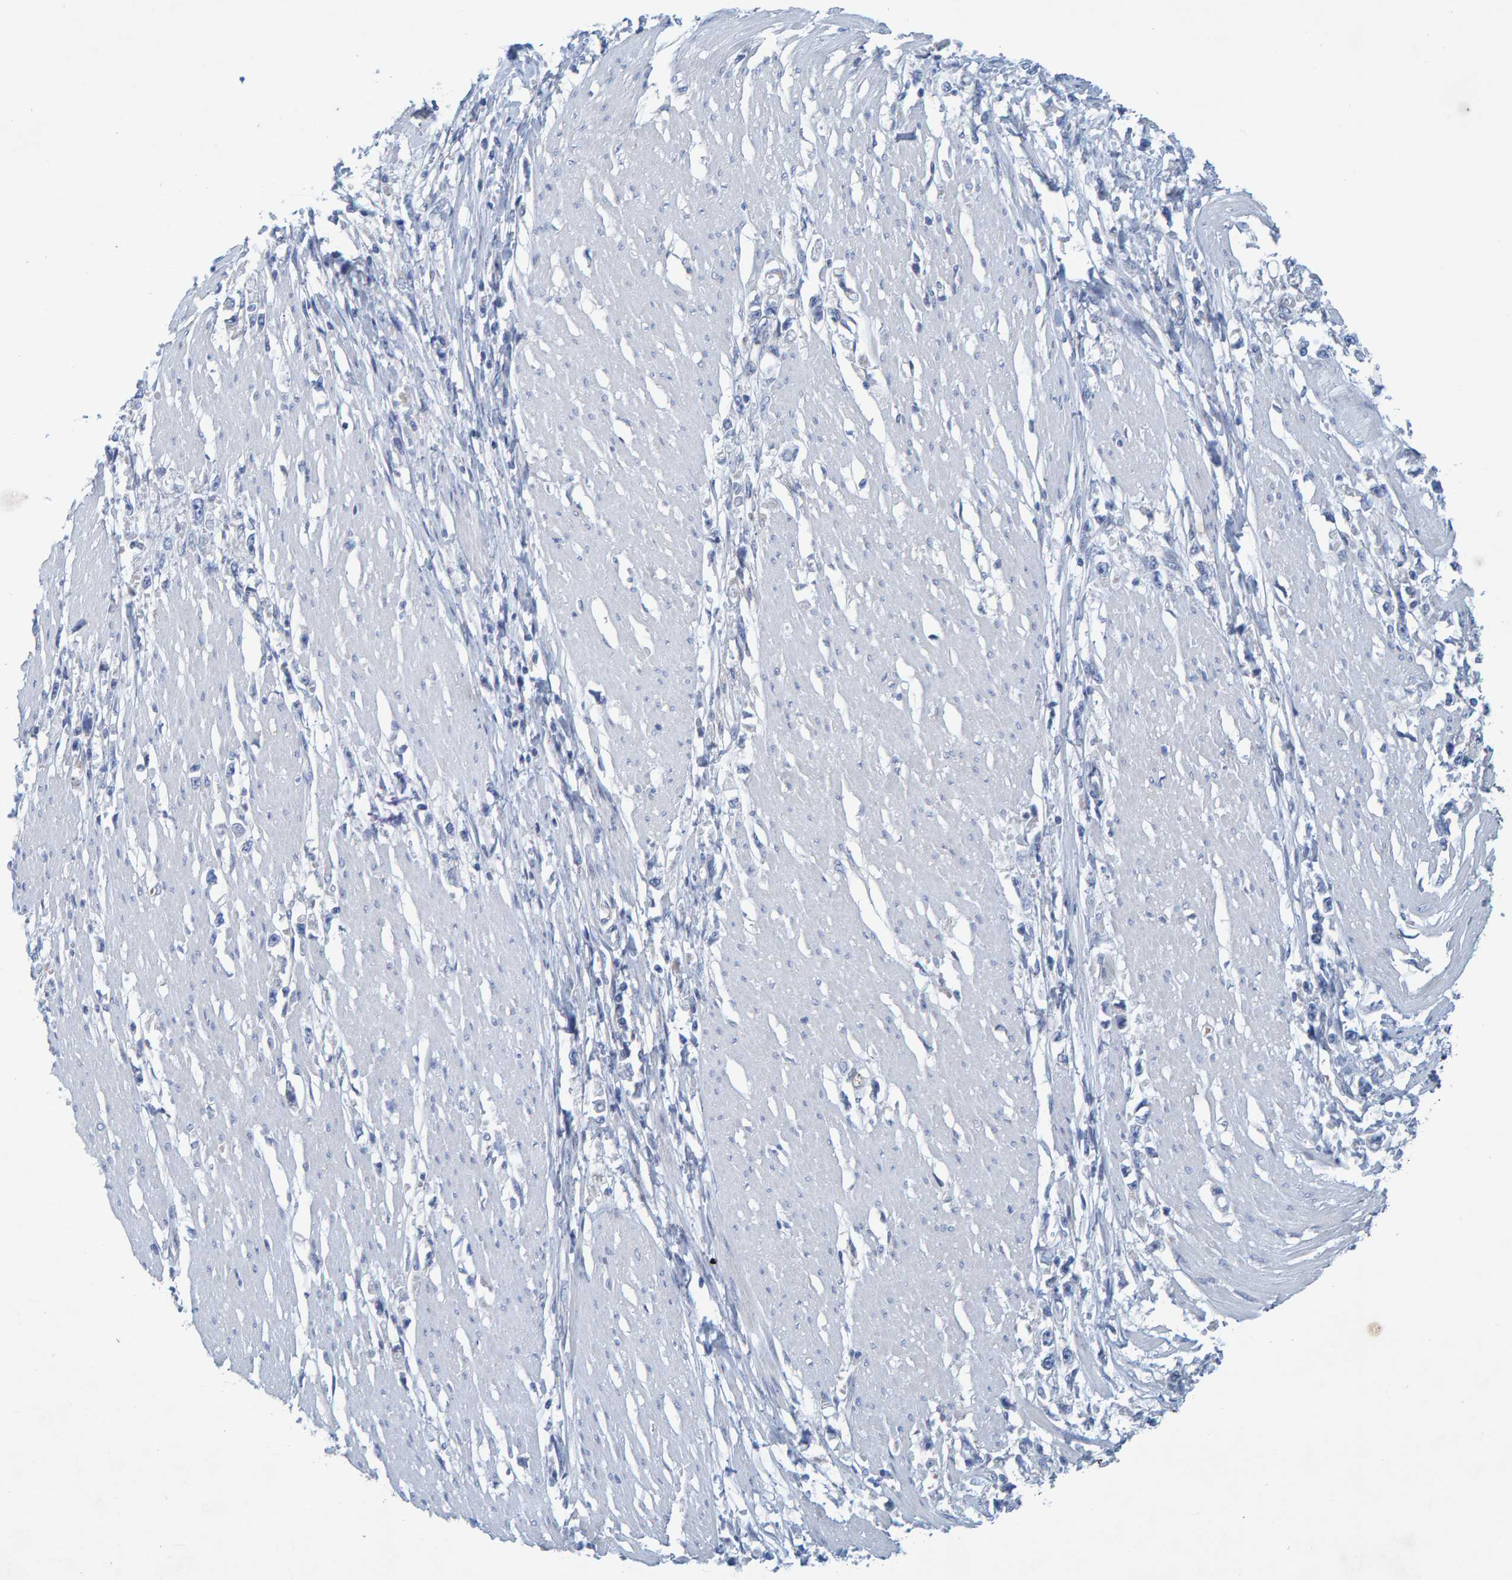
{"staining": {"intensity": "negative", "quantity": "none", "location": "none"}, "tissue": "stomach cancer", "cell_type": "Tumor cells", "image_type": "cancer", "snomed": [{"axis": "morphology", "description": "Adenocarcinoma, NOS"}, {"axis": "topography", "description": "Stomach"}], "caption": "Immunohistochemical staining of human stomach cancer displays no significant positivity in tumor cells.", "gene": "ALAD", "patient": {"sex": "female", "age": 59}}